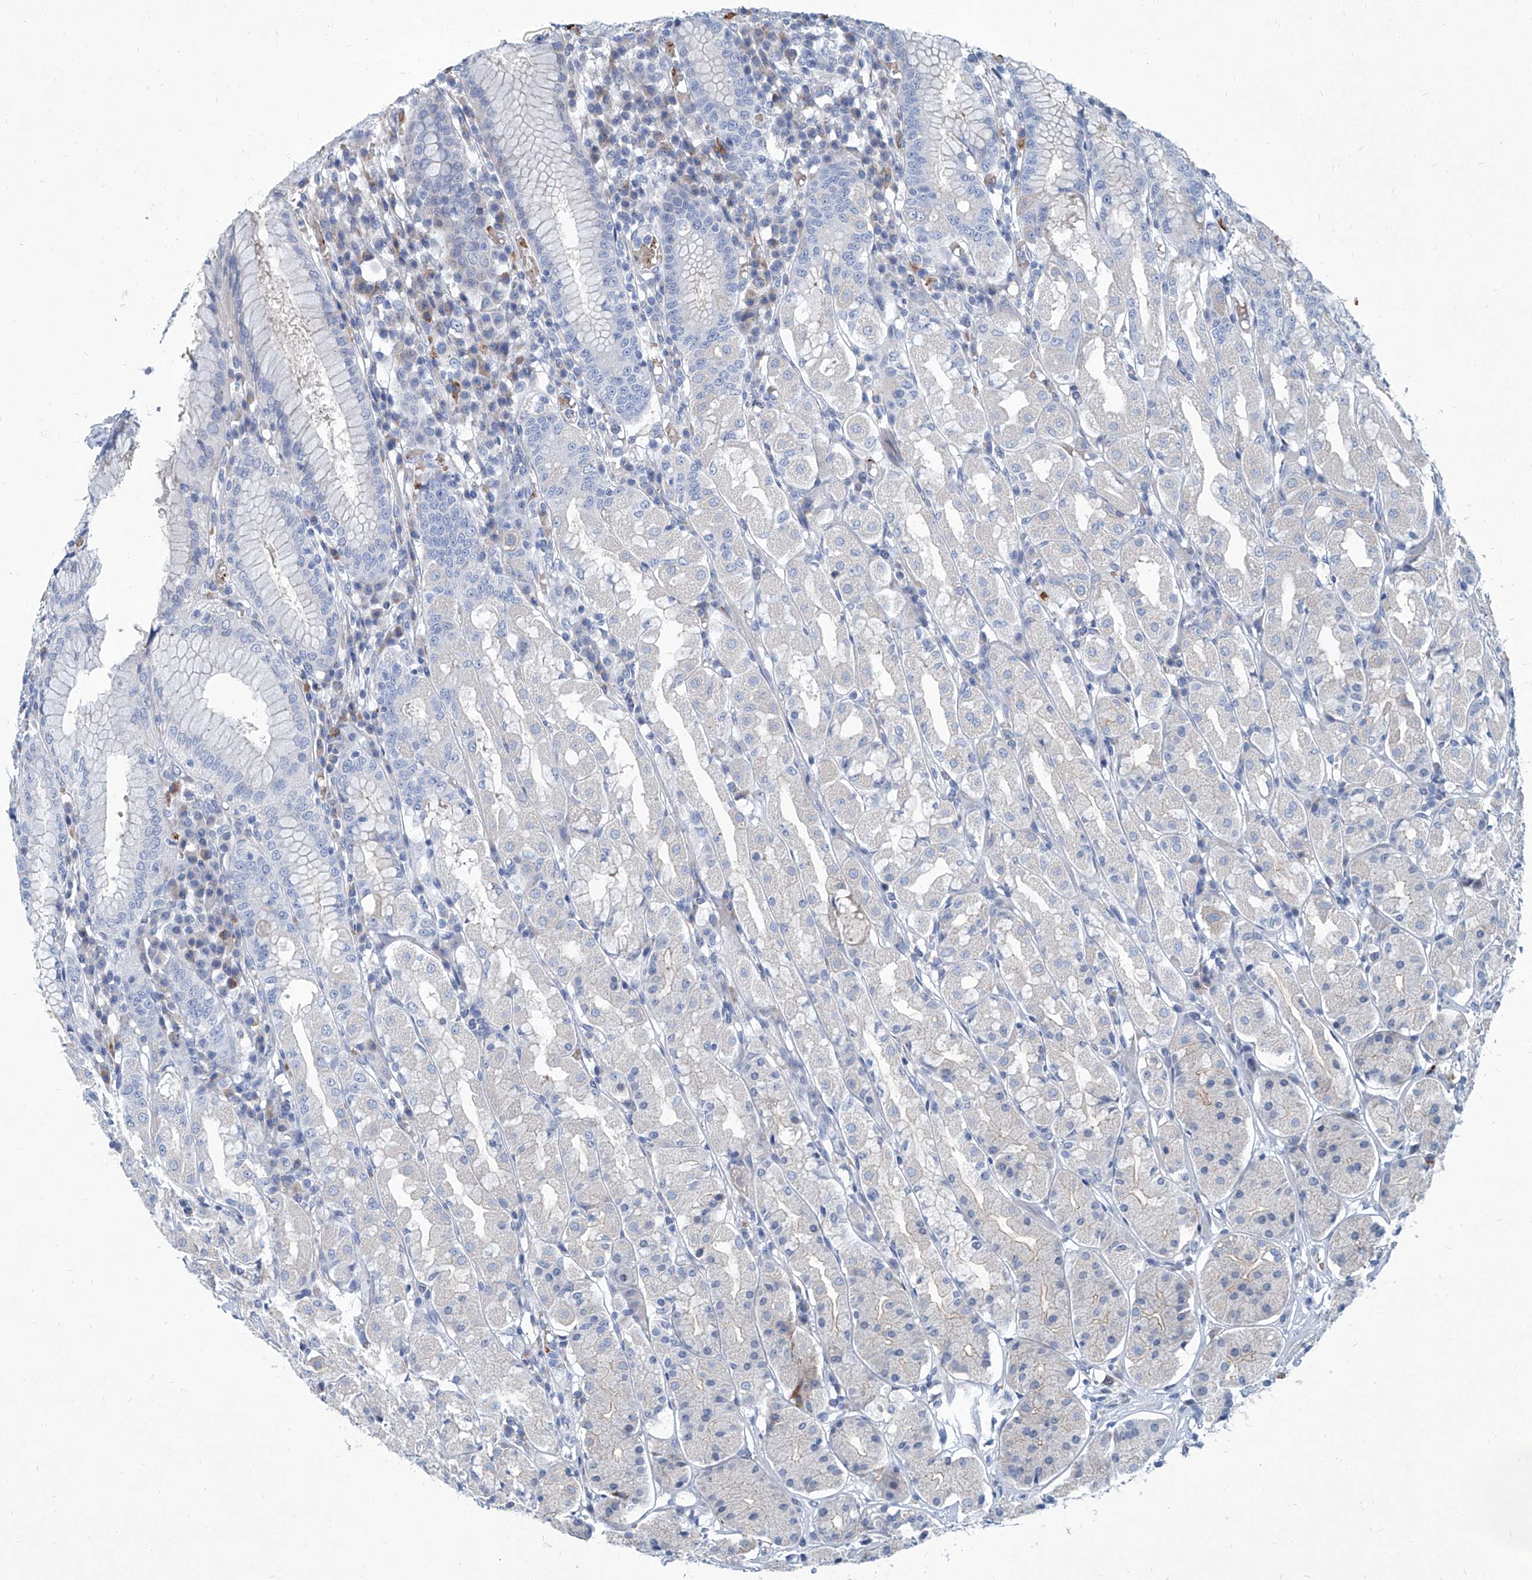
{"staining": {"intensity": "negative", "quantity": "none", "location": "none"}, "tissue": "stomach", "cell_type": "Glandular cells", "image_type": "normal", "snomed": [{"axis": "morphology", "description": "Normal tissue, NOS"}, {"axis": "topography", "description": "Stomach"}, {"axis": "topography", "description": "Stomach, lower"}], "caption": "An IHC photomicrograph of unremarkable stomach is shown. There is no staining in glandular cells of stomach. (IHC, brightfield microscopy, high magnification).", "gene": "FPR2", "patient": {"sex": "female", "age": 56}}